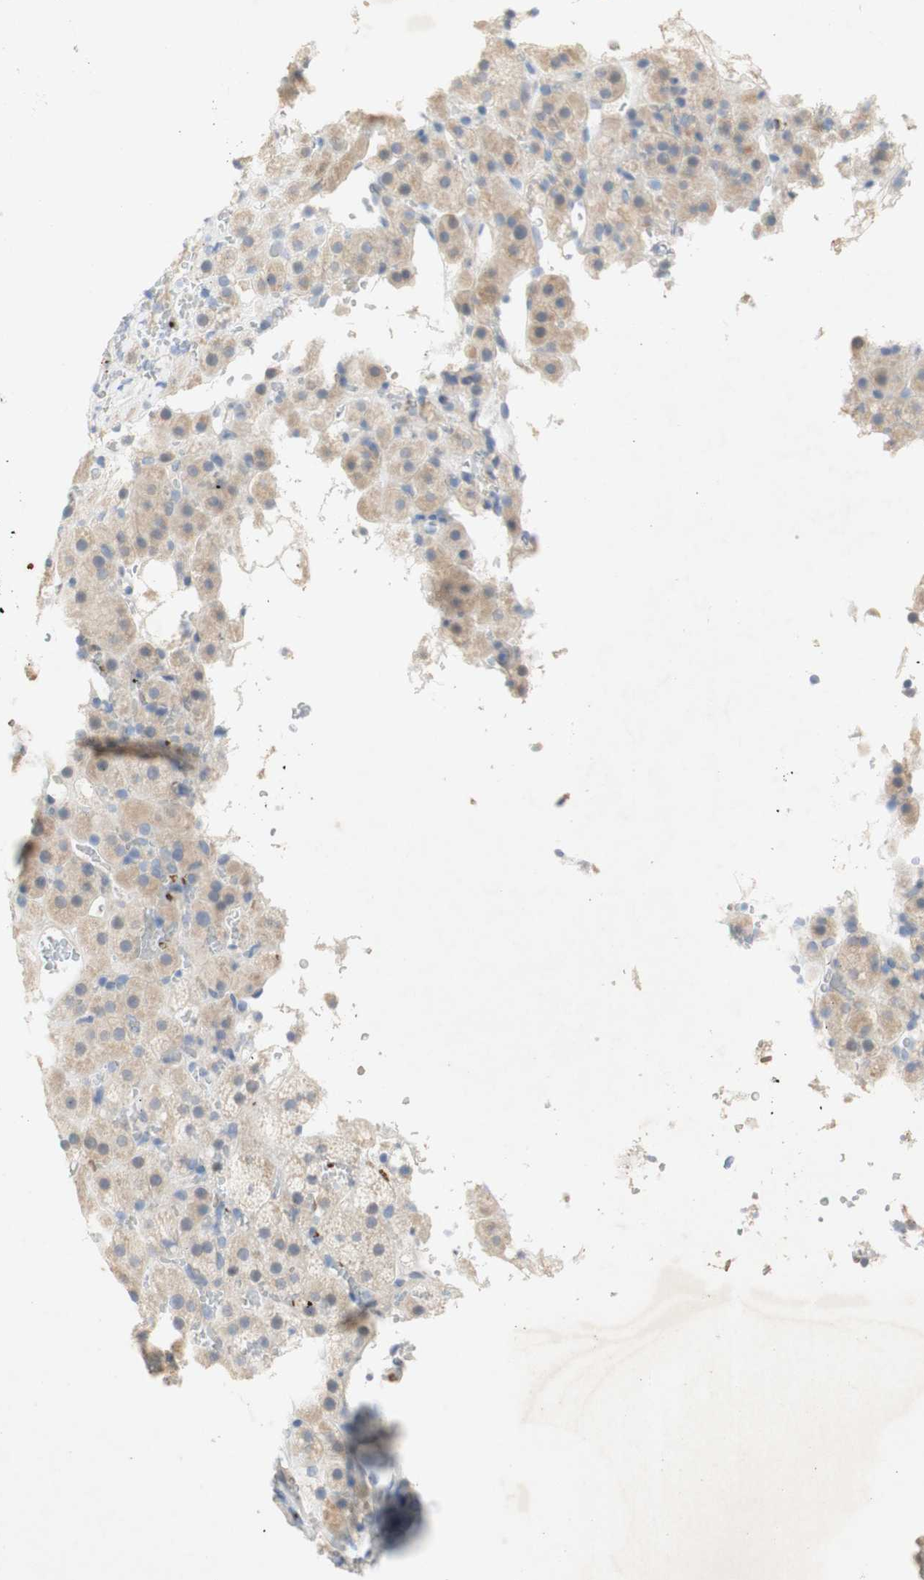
{"staining": {"intensity": "weak", "quantity": "25%-75%", "location": "cytoplasmic/membranous"}, "tissue": "adrenal gland", "cell_type": "Glandular cells", "image_type": "normal", "snomed": [{"axis": "morphology", "description": "Normal tissue, NOS"}, {"axis": "topography", "description": "Adrenal gland"}], "caption": "An IHC histopathology image of unremarkable tissue is shown. Protein staining in brown labels weak cytoplasmic/membranous positivity in adrenal gland within glandular cells. (brown staining indicates protein expression, while blue staining denotes nuclei).", "gene": "EPO", "patient": {"sex": "female", "age": 59}}